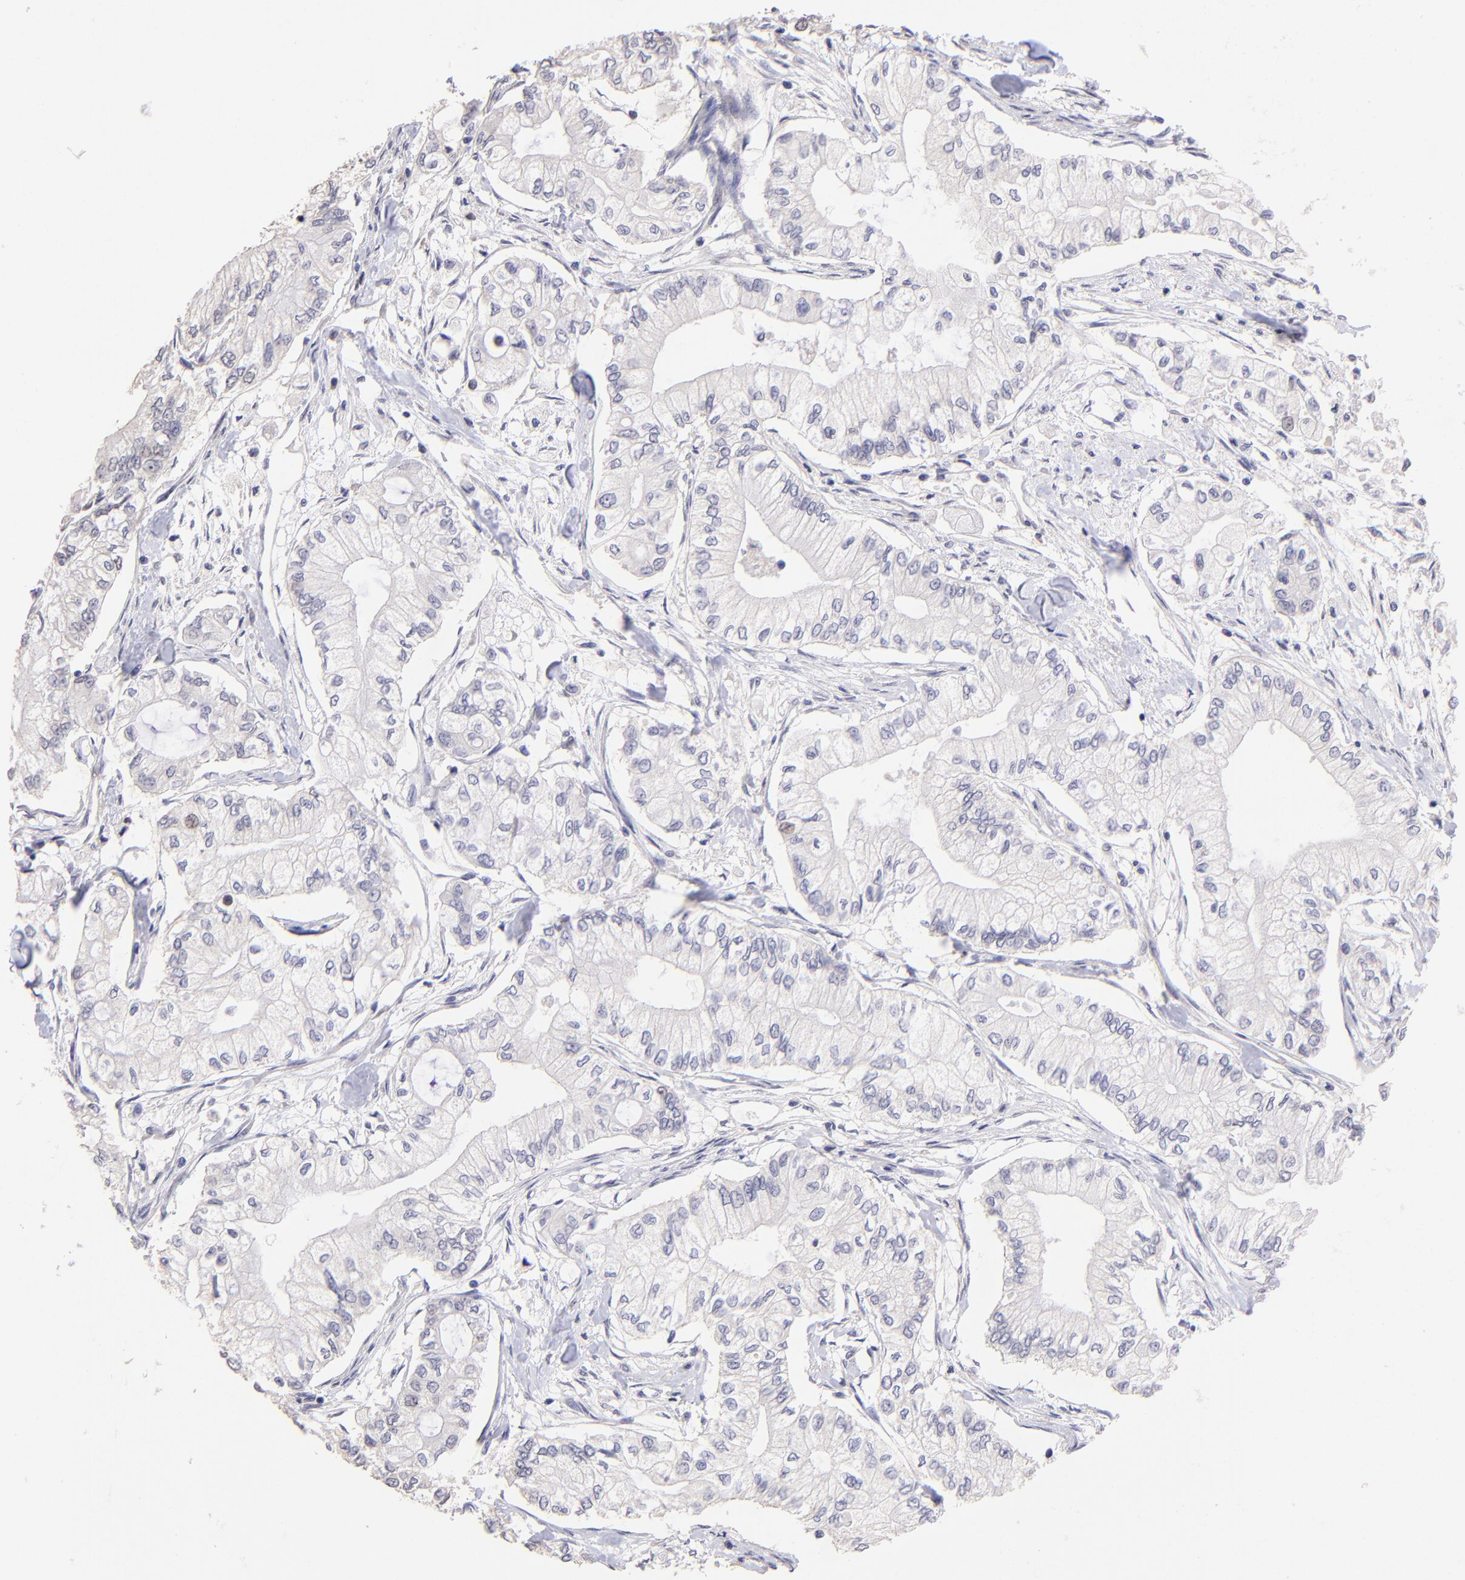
{"staining": {"intensity": "negative", "quantity": "none", "location": "none"}, "tissue": "pancreatic cancer", "cell_type": "Tumor cells", "image_type": "cancer", "snomed": [{"axis": "morphology", "description": "Adenocarcinoma, NOS"}, {"axis": "topography", "description": "Pancreas"}], "caption": "Pancreatic cancer (adenocarcinoma) stained for a protein using immunohistochemistry displays no staining tumor cells.", "gene": "DNMT1", "patient": {"sex": "male", "age": 79}}